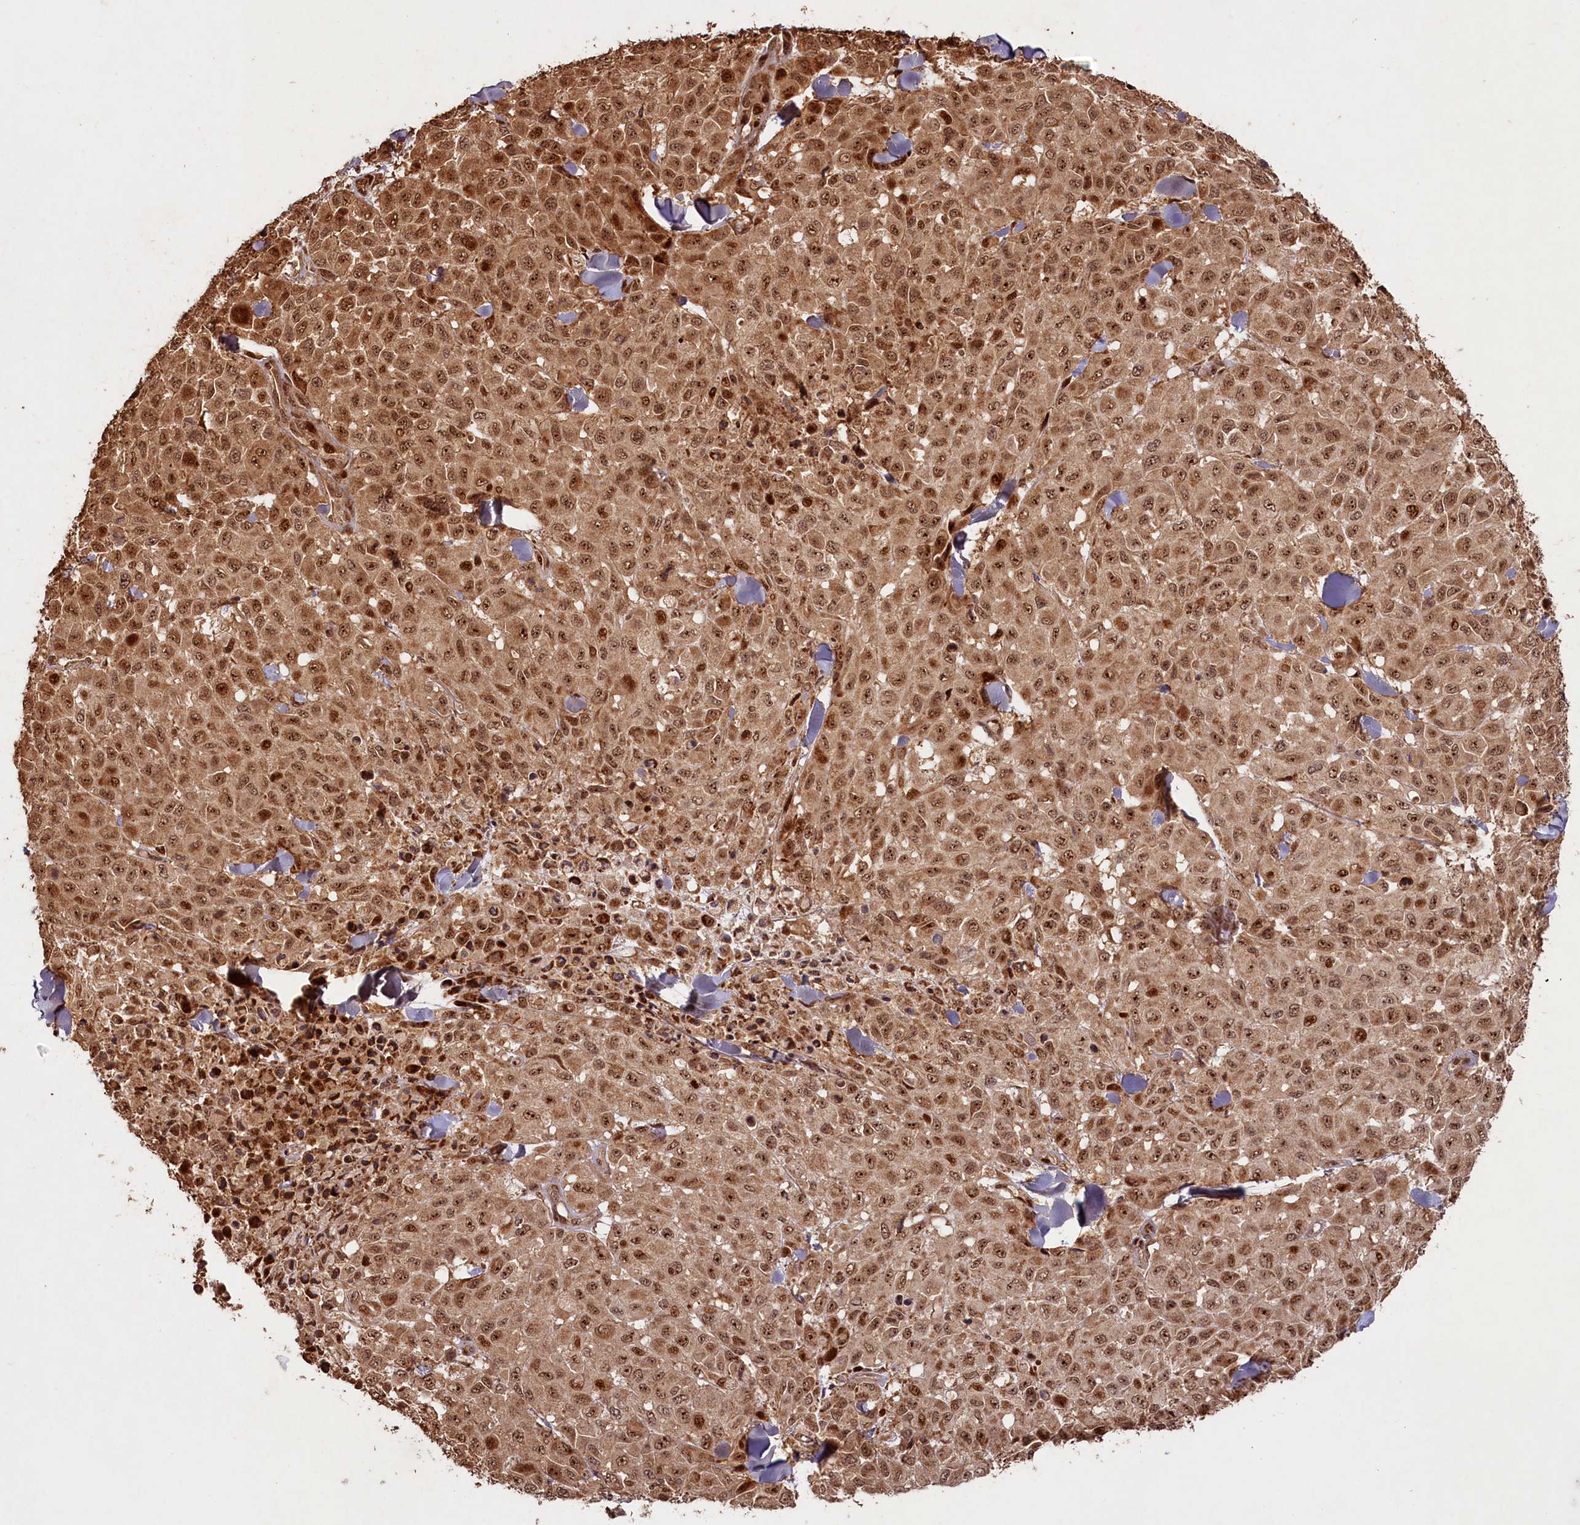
{"staining": {"intensity": "moderate", "quantity": ">75%", "location": "cytoplasmic/membranous,nuclear"}, "tissue": "melanoma", "cell_type": "Tumor cells", "image_type": "cancer", "snomed": [{"axis": "morphology", "description": "Malignant melanoma, Metastatic site"}, {"axis": "topography", "description": "Skin"}], "caption": "Immunohistochemical staining of malignant melanoma (metastatic site) displays medium levels of moderate cytoplasmic/membranous and nuclear positivity in approximately >75% of tumor cells.", "gene": "SHPRH", "patient": {"sex": "female", "age": 81}}